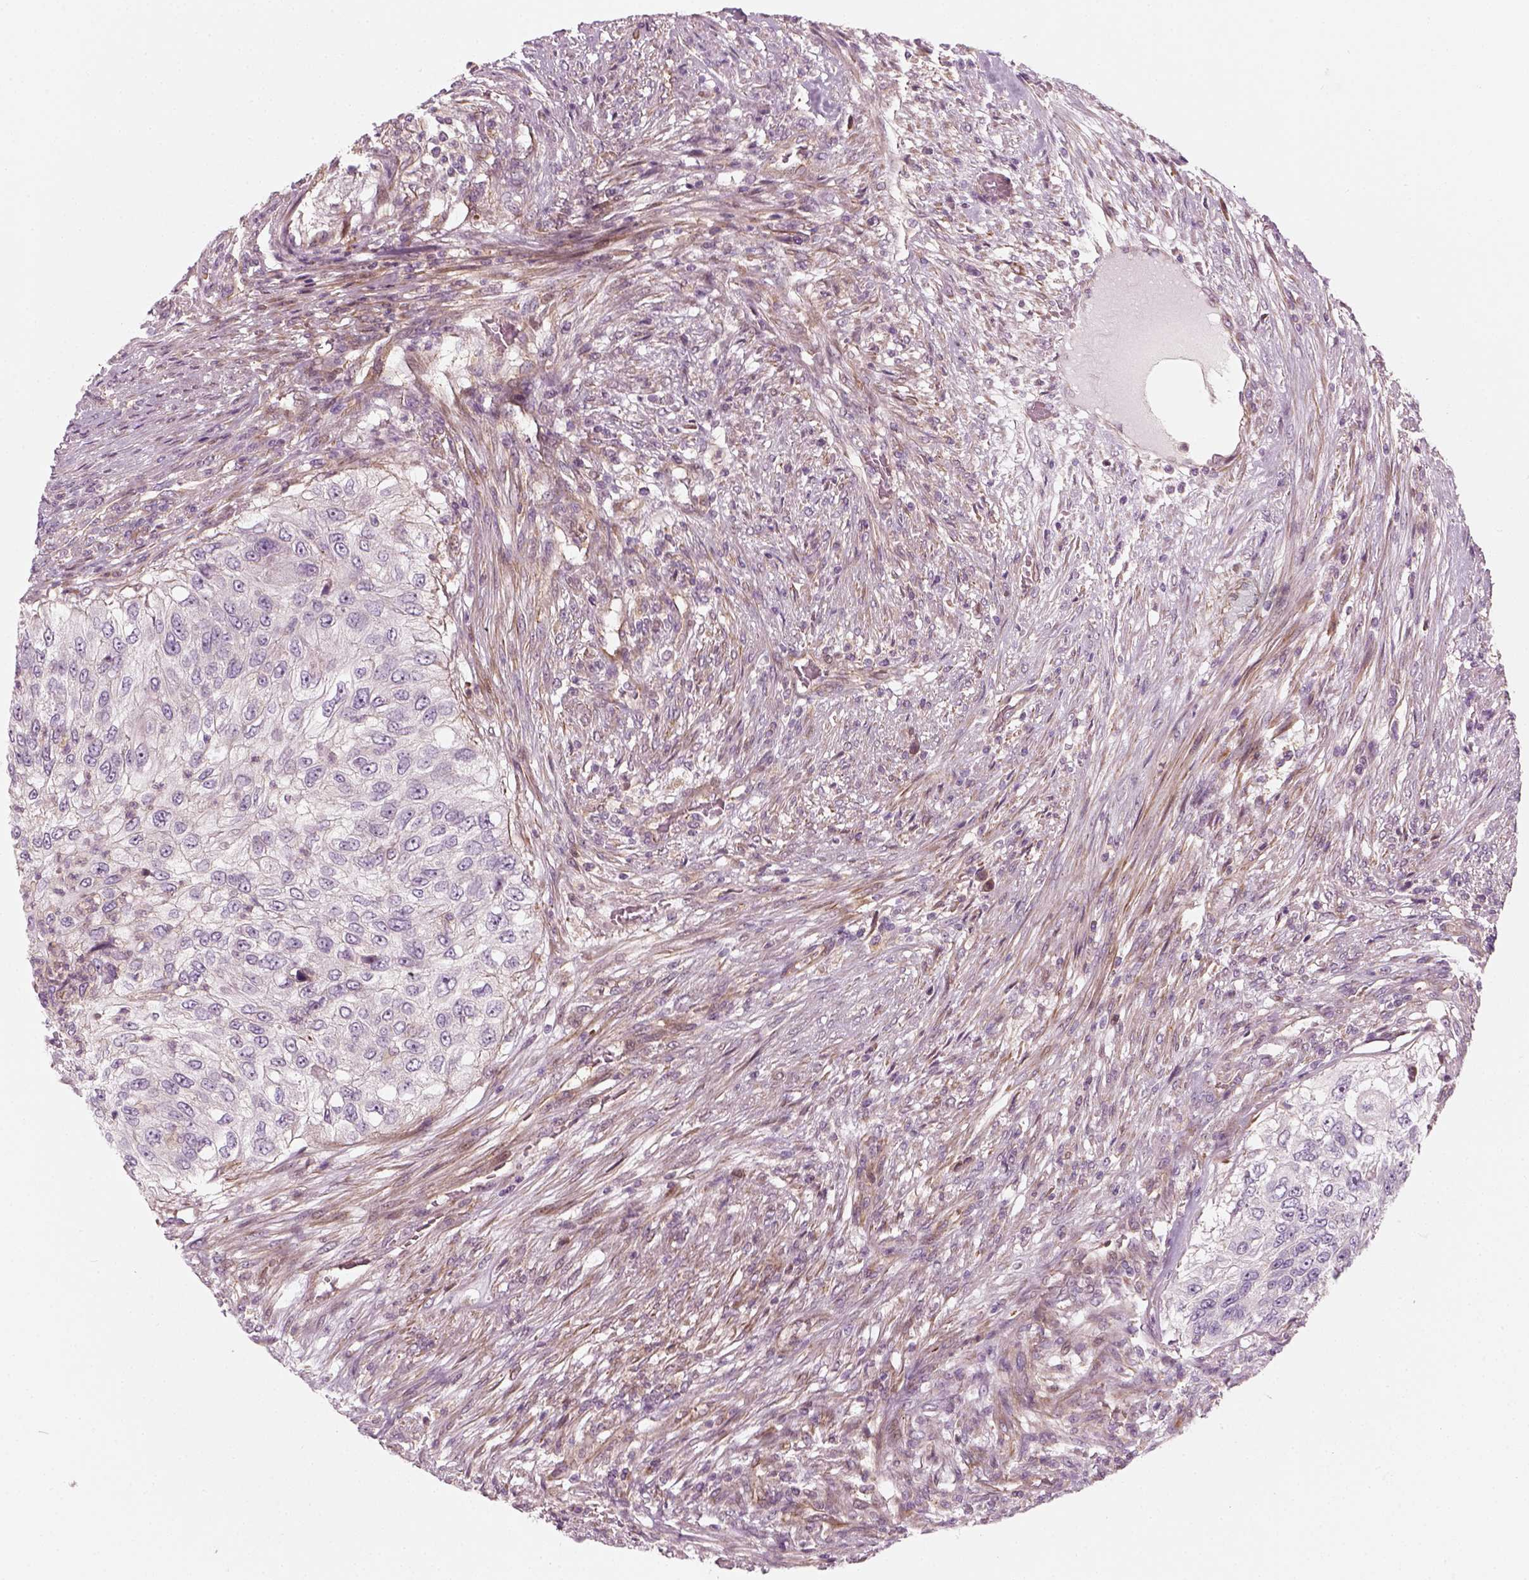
{"staining": {"intensity": "negative", "quantity": "none", "location": "none"}, "tissue": "urothelial cancer", "cell_type": "Tumor cells", "image_type": "cancer", "snomed": [{"axis": "morphology", "description": "Urothelial carcinoma, High grade"}, {"axis": "topography", "description": "Urinary bladder"}], "caption": "Tumor cells show no significant protein staining in urothelial carcinoma (high-grade).", "gene": "DNASE1L1", "patient": {"sex": "female", "age": 60}}